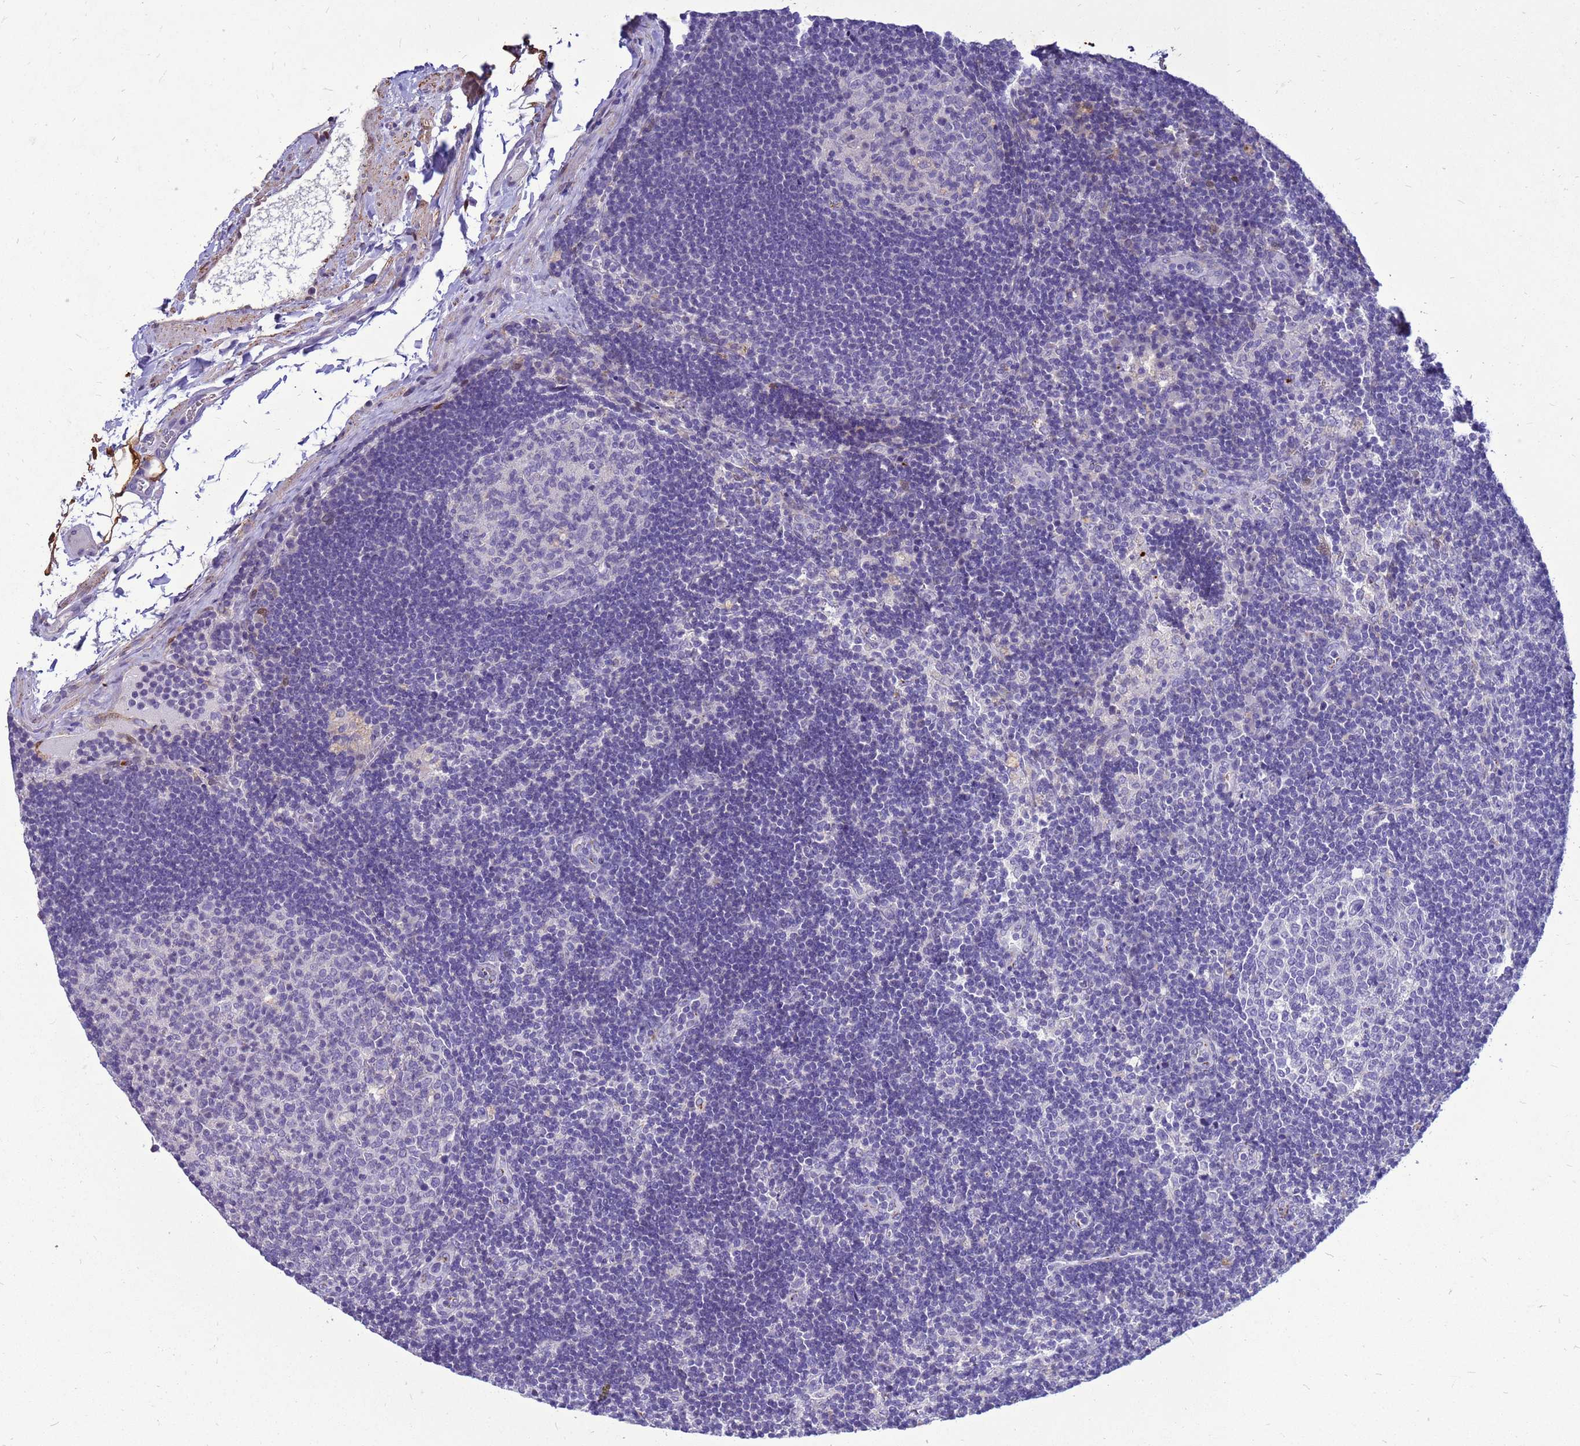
{"staining": {"intensity": "negative", "quantity": "none", "location": "none"}, "tissue": "lymph node", "cell_type": "Germinal center cells", "image_type": "normal", "snomed": [{"axis": "morphology", "description": "Normal tissue, NOS"}, {"axis": "topography", "description": "Lymph node"}], "caption": "An immunohistochemistry image of normal lymph node is shown. There is no staining in germinal center cells of lymph node.", "gene": "AKR1C1", "patient": {"sex": "male", "age": 24}}